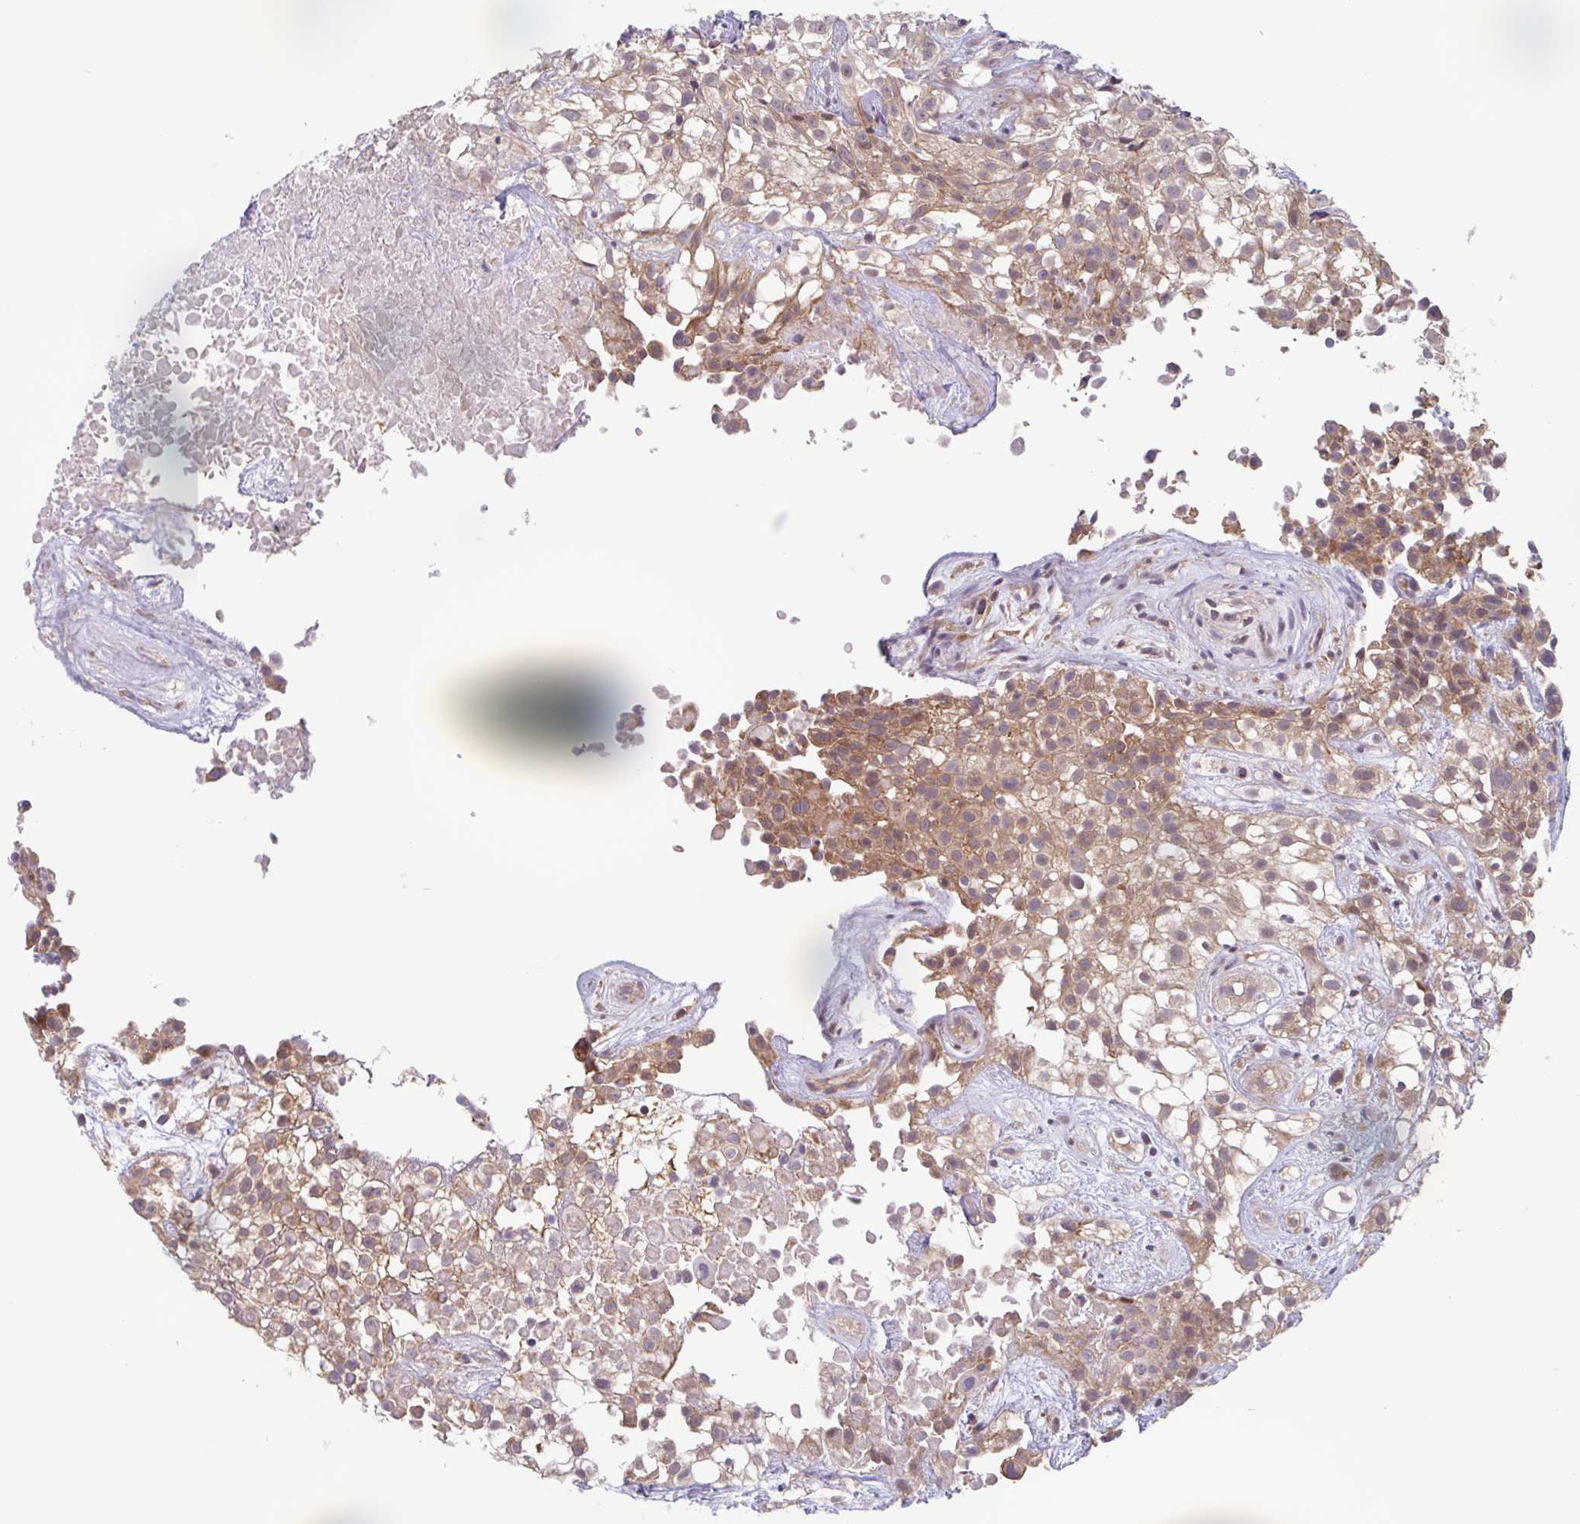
{"staining": {"intensity": "moderate", "quantity": ">75%", "location": "cytoplasmic/membranous"}, "tissue": "urothelial cancer", "cell_type": "Tumor cells", "image_type": "cancer", "snomed": [{"axis": "morphology", "description": "Urothelial carcinoma, High grade"}, {"axis": "topography", "description": "Urinary bladder"}], "caption": "This is an image of immunohistochemistry (IHC) staining of urothelial carcinoma (high-grade), which shows moderate staining in the cytoplasmic/membranous of tumor cells.", "gene": "SURF1", "patient": {"sex": "male", "age": 56}}